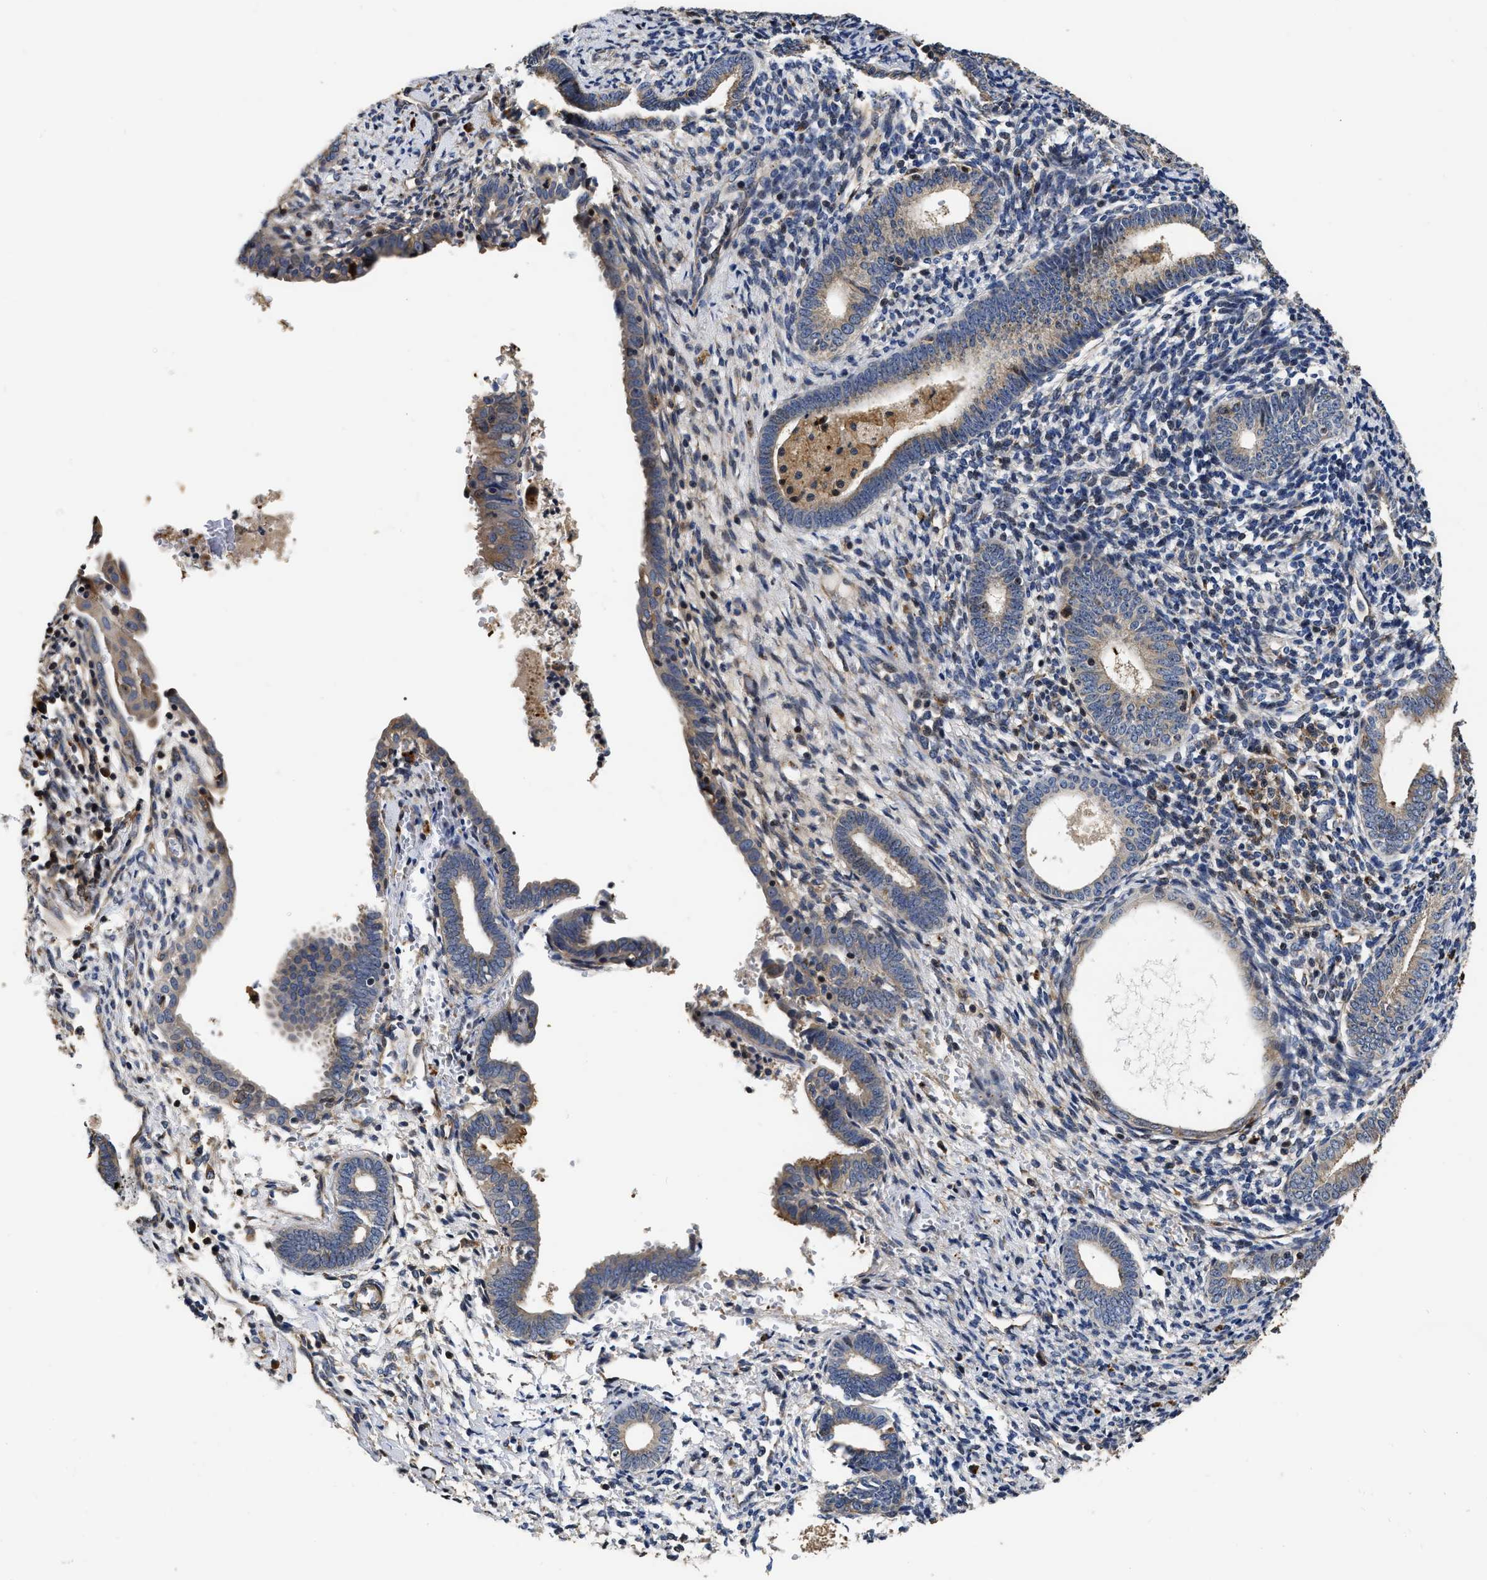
{"staining": {"intensity": "moderate", "quantity": "<25%", "location": "cytoplasmic/membranous"}, "tissue": "endometrium", "cell_type": "Cells in endometrial stroma", "image_type": "normal", "snomed": [{"axis": "morphology", "description": "Normal tissue, NOS"}, {"axis": "morphology", "description": "Adenocarcinoma, NOS"}, {"axis": "topography", "description": "Endometrium"}], "caption": "Protein analysis of unremarkable endometrium shows moderate cytoplasmic/membranous staining in about <25% of cells in endometrial stroma.", "gene": "ABCG8", "patient": {"sex": "female", "age": 57}}